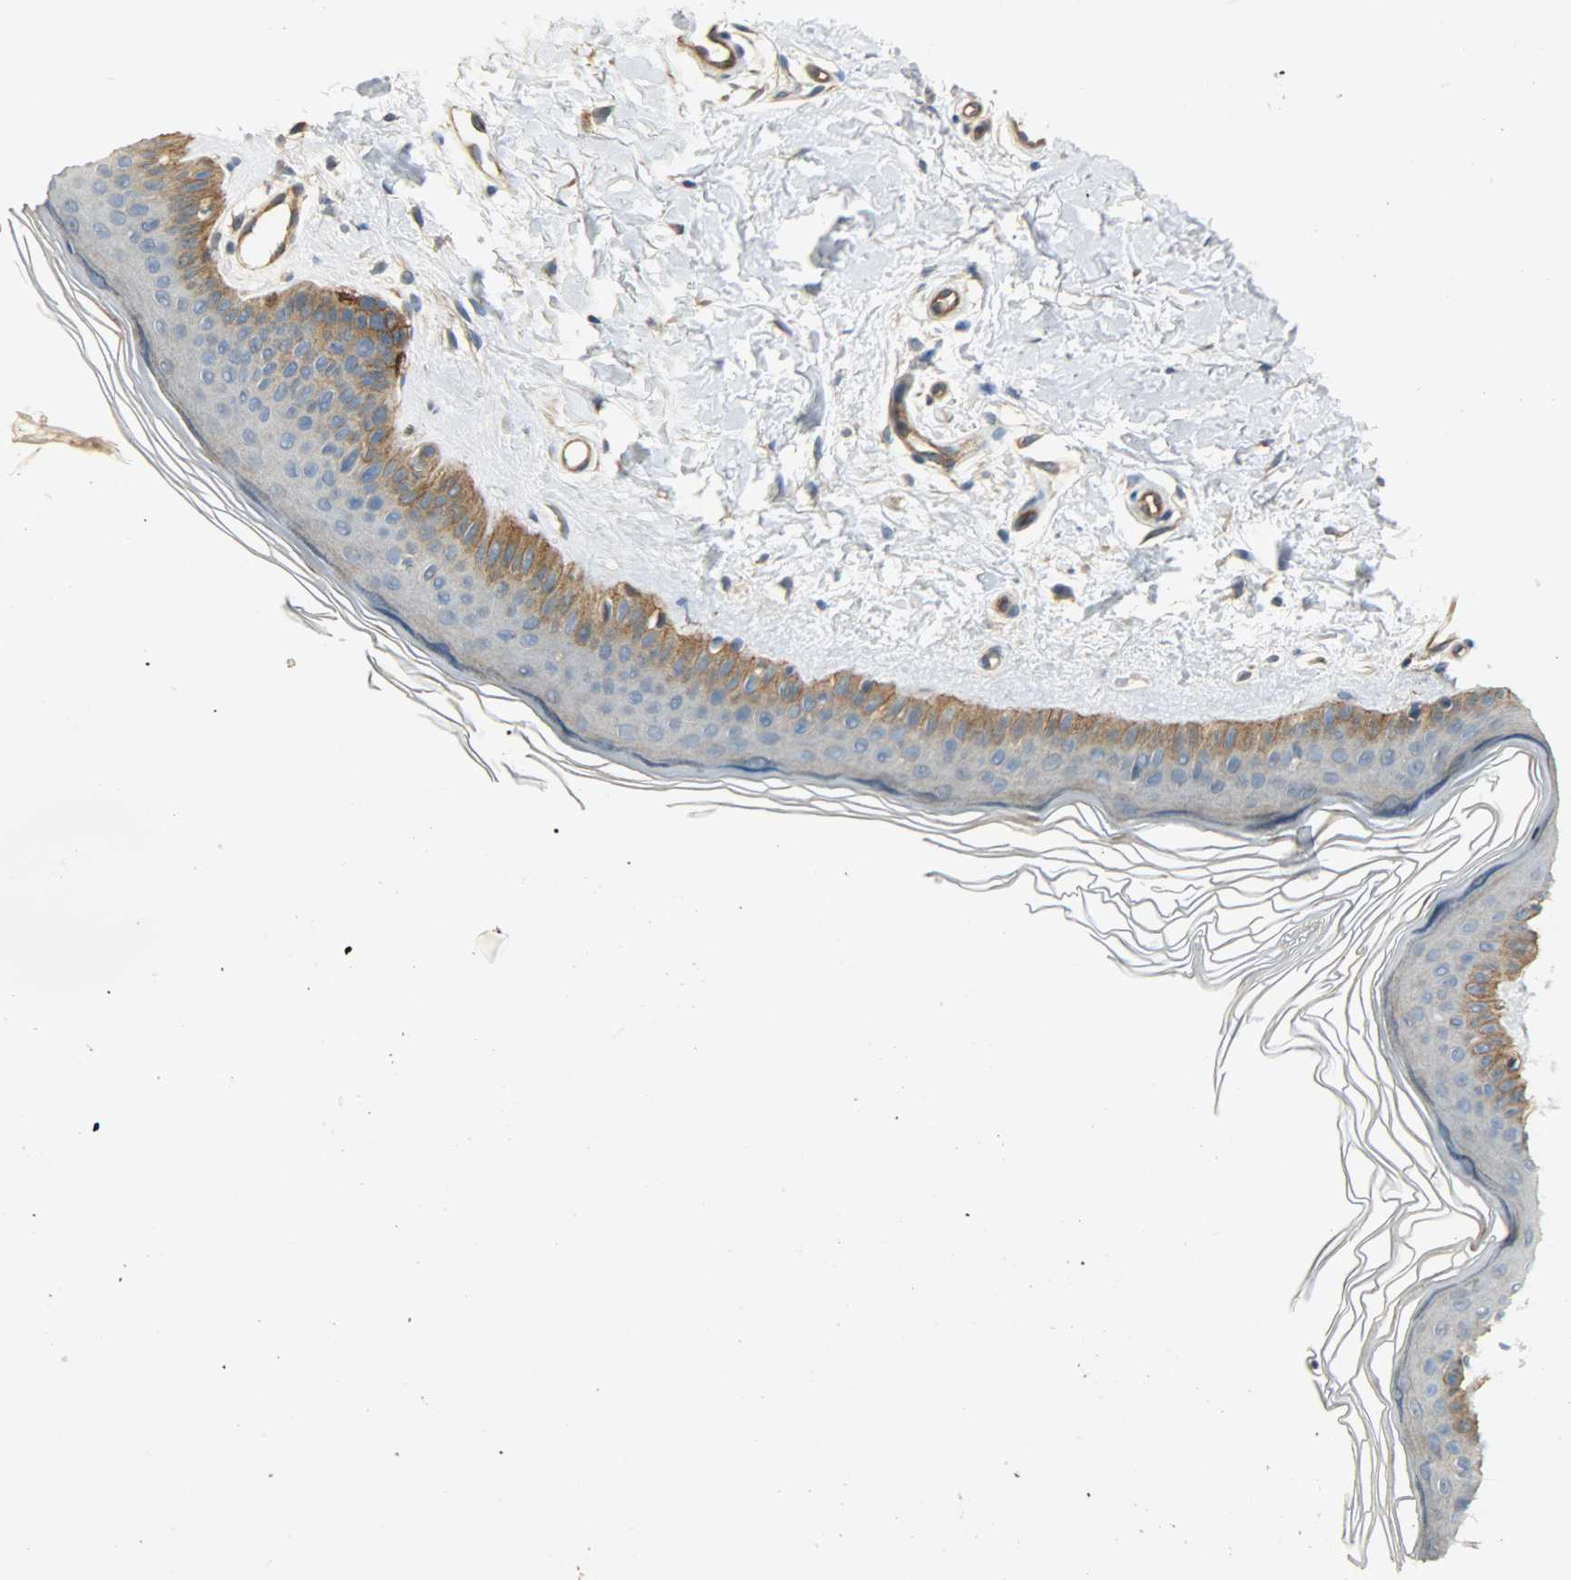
{"staining": {"intensity": "moderate", "quantity": ">75%", "location": "cytoplasmic/membranous"}, "tissue": "skin", "cell_type": "Fibroblasts", "image_type": "normal", "snomed": [{"axis": "morphology", "description": "Normal tissue, NOS"}, {"axis": "topography", "description": "Skin"}], "caption": "Brown immunohistochemical staining in normal skin demonstrates moderate cytoplasmic/membranous staining in approximately >75% of fibroblasts.", "gene": "KIAA1217", "patient": {"sex": "female", "age": 19}}